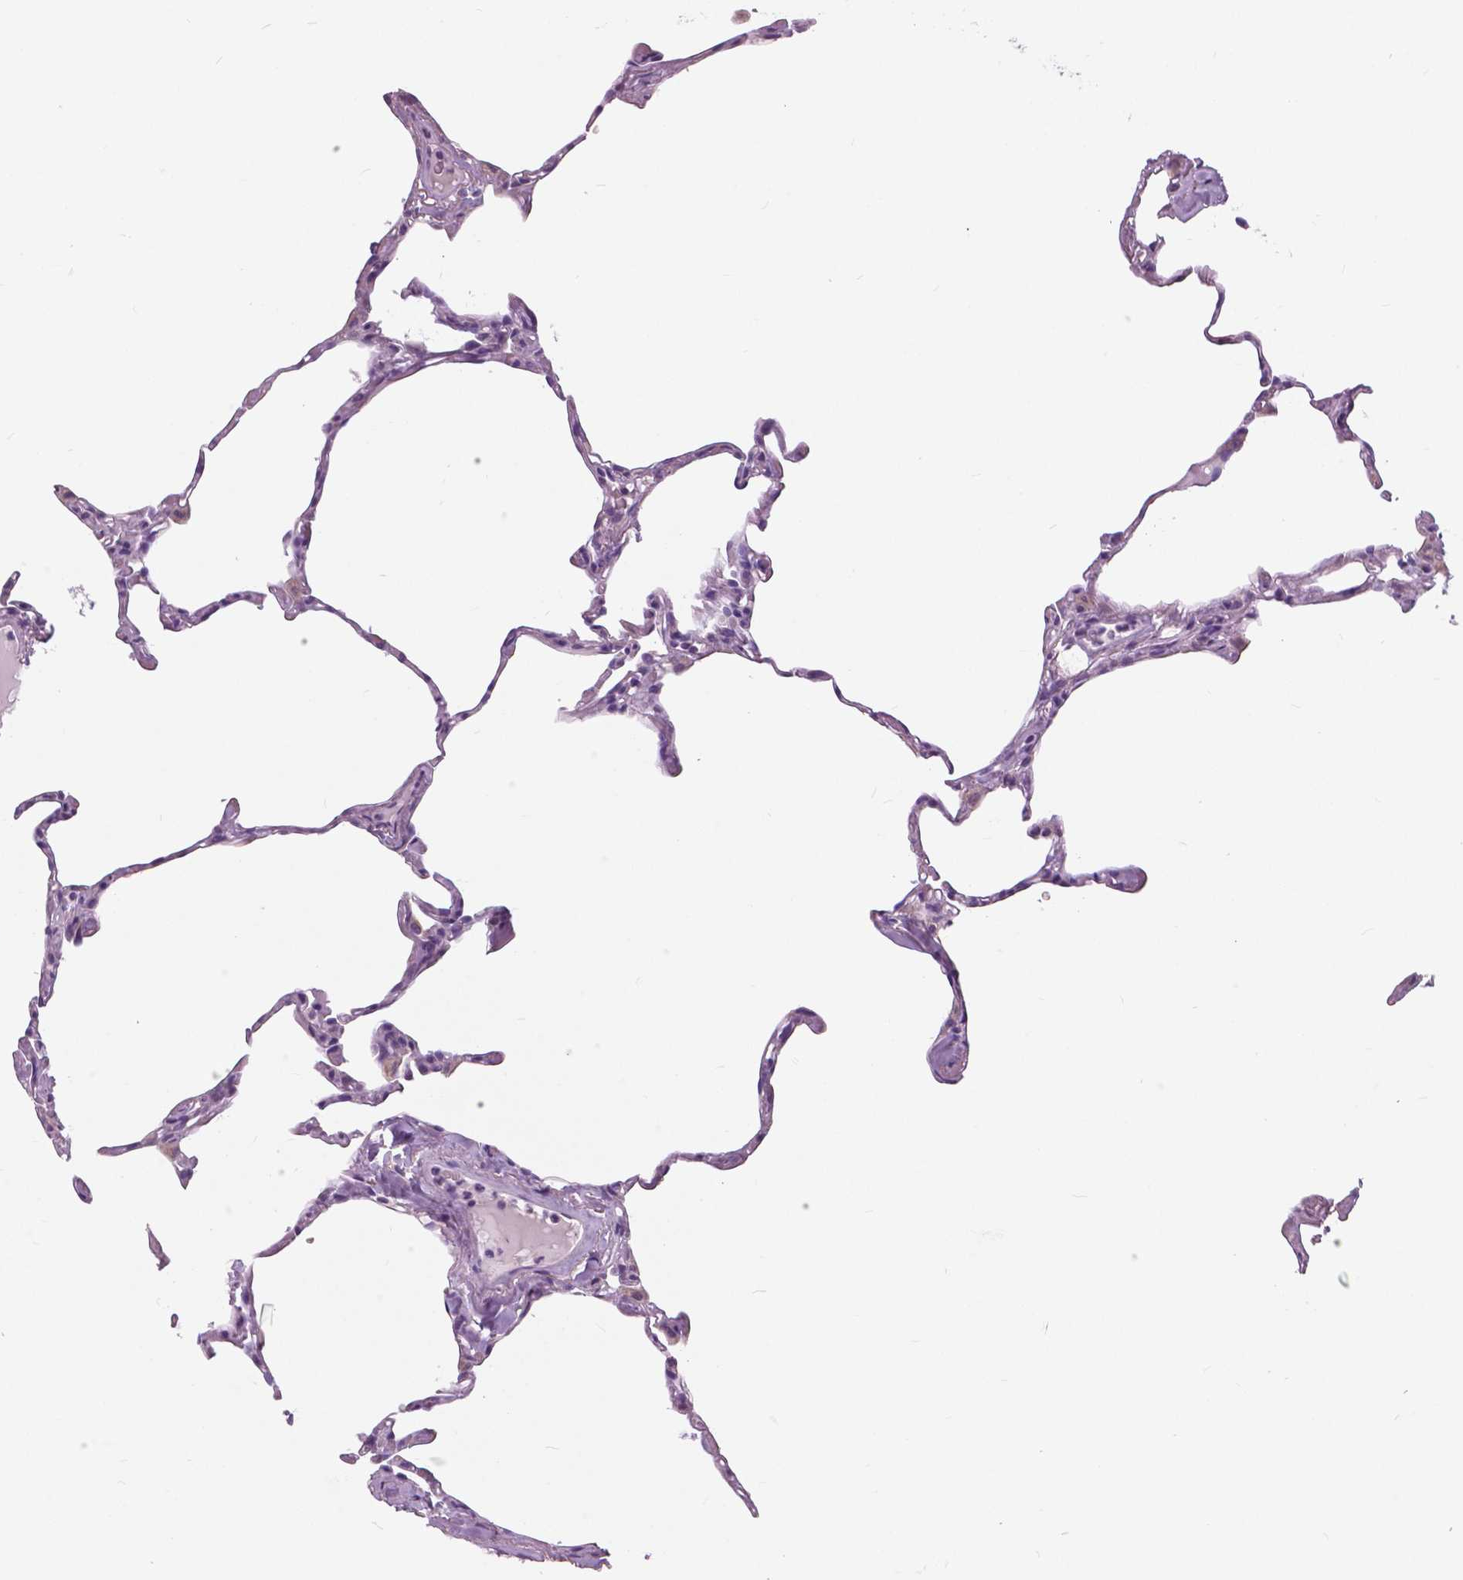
{"staining": {"intensity": "negative", "quantity": "none", "location": "none"}, "tissue": "lung", "cell_type": "Alveolar cells", "image_type": "normal", "snomed": [{"axis": "morphology", "description": "Normal tissue, NOS"}, {"axis": "topography", "description": "Lung"}], "caption": "Lung was stained to show a protein in brown. There is no significant expression in alveolar cells. (DAB IHC with hematoxylin counter stain).", "gene": "SERPINI1", "patient": {"sex": "male", "age": 65}}